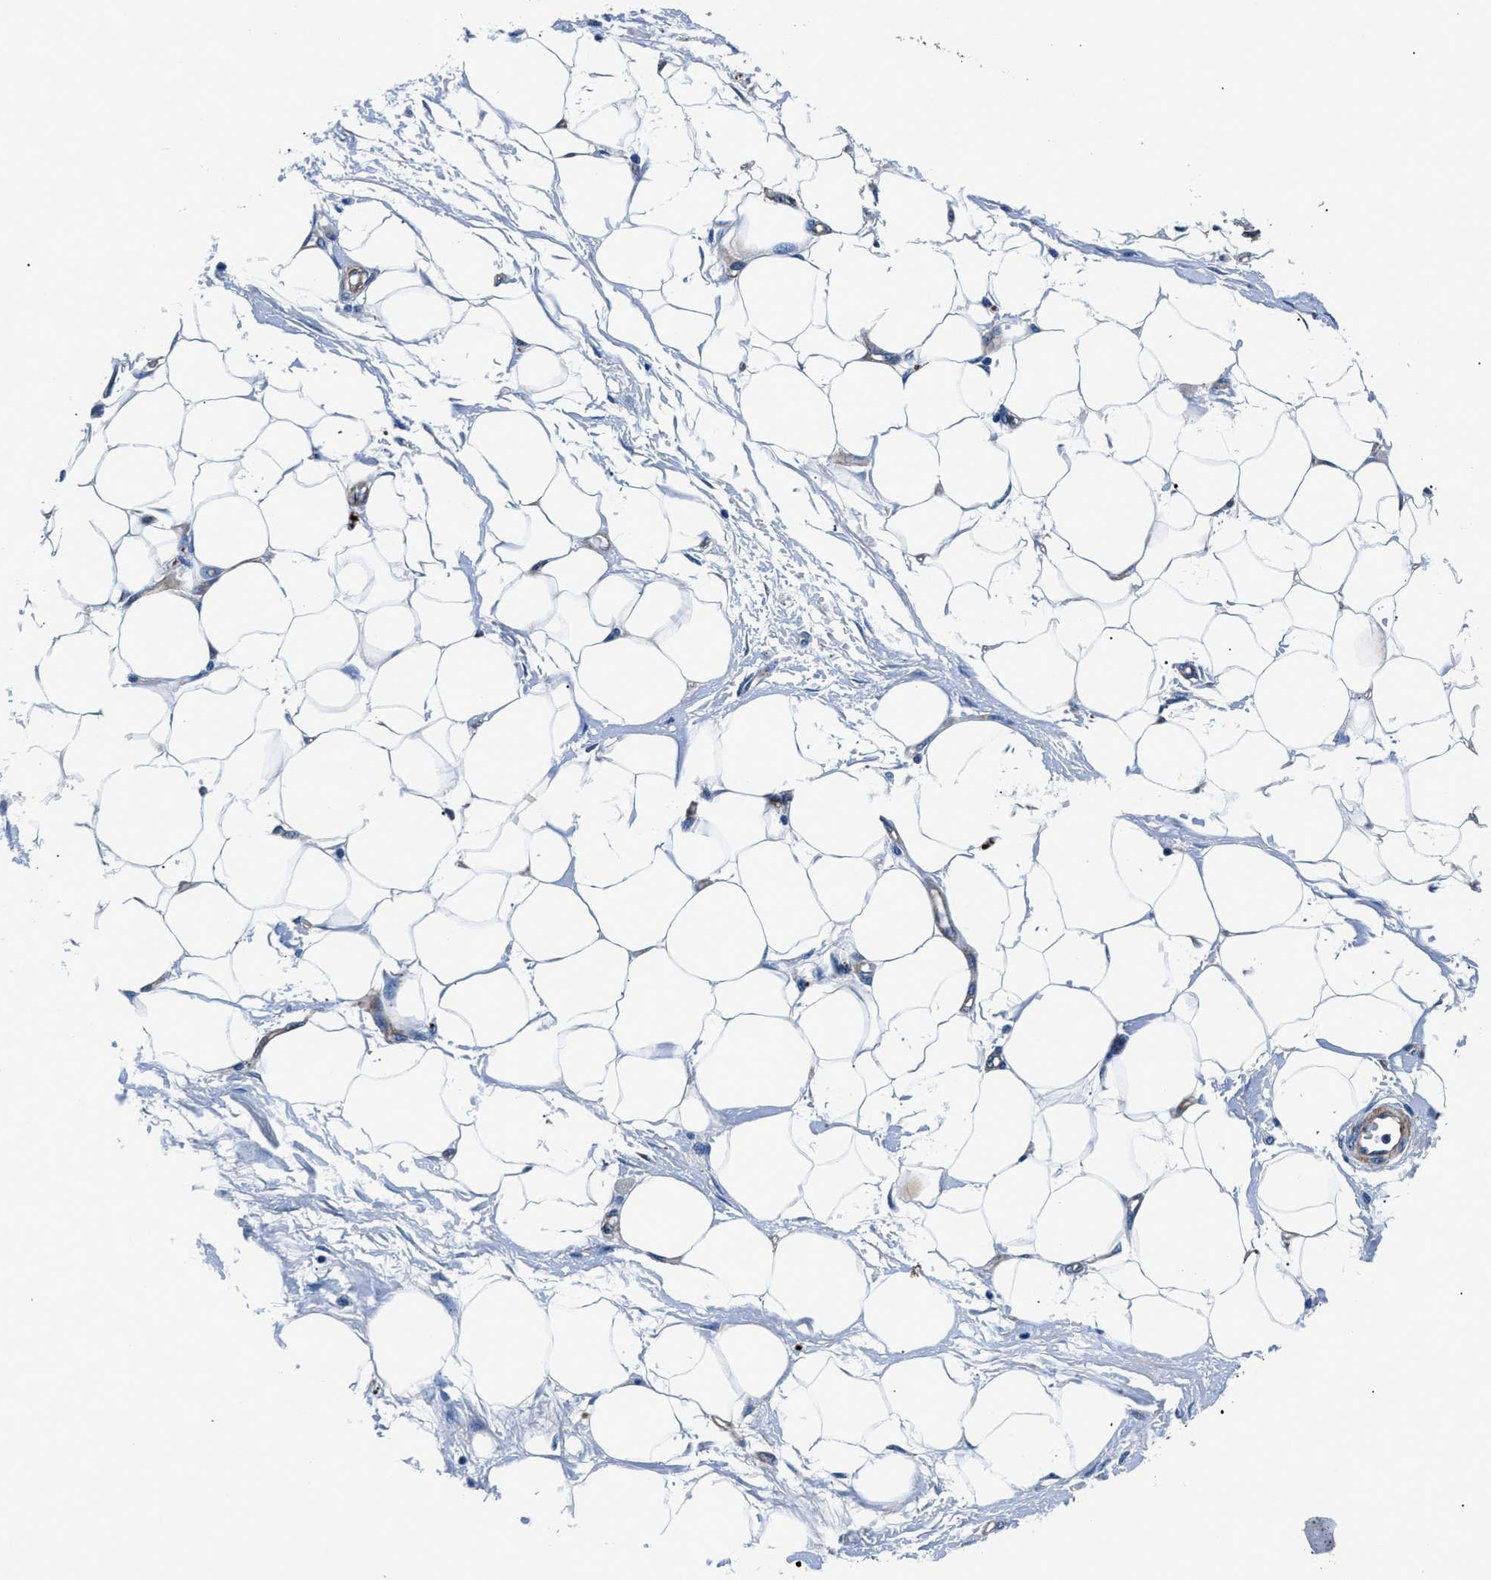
{"staining": {"intensity": "negative", "quantity": "none", "location": "none"}, "tissue": "adipose tissue", "cell_type": "Adipocytes", "image_type": "normal", "snomed": [{"axis": "morphology", "description": "Normal tissue, NOS"}, {"axis": "morphology", "description": "Urothelial carcinoma, High grade"}, {"axis": "topography", "description": "Vascular tissue"}, {"axis": "topography", "description": "Urinary bladder"}], "caption": "Adipocytes show no significant protein staining in unremarkable adipose tissue. (DAB IHC visualized using brightfield microscopy, high magnification).", "gene": "DAG1", "patient": {"sex": "female", "age": 56}}